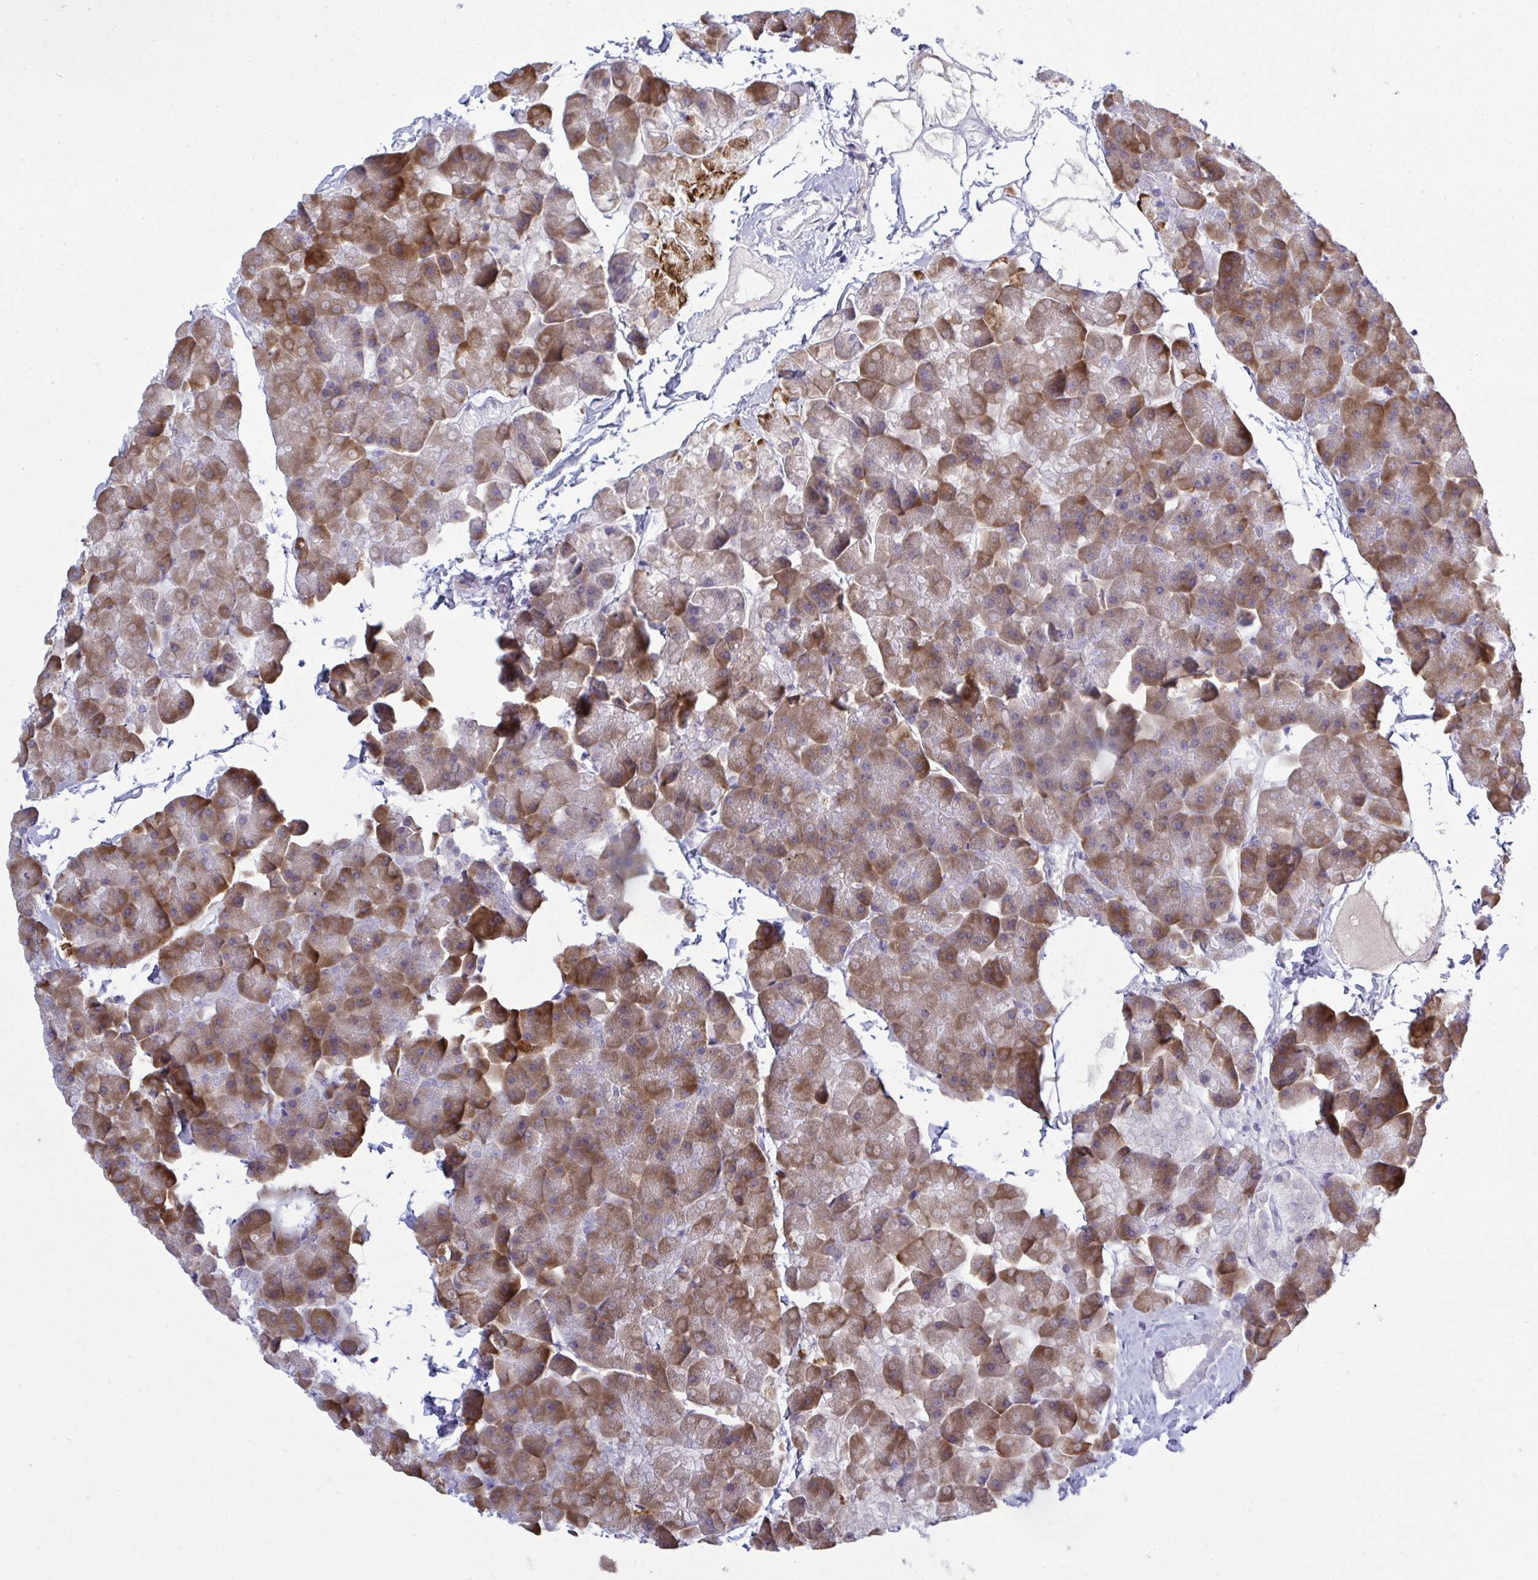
{"staining": {"intensity": "moderate", "quantity": "25%-75%", "location": "cytoplasmic/membranous"}, "tissue": "pancreas", "cell_type": "Exocrine glandular cells", "image_type": "normal", "snomed": [{"axis": "morphology", "description": "Normal tissue, NOS"}, {"axis": "topography", "description": "Pancreas"}], "caption": "Immunohistochemistry micrograph of benign human pancreas stained for a protein (brown), which demonstrates medium levels of moderate cytoplasmic/membranous staining in about 25%-75% of exocrine glandular cells.", "gene": "TAB1", "patient": {"sex": "male", "age": 35}}